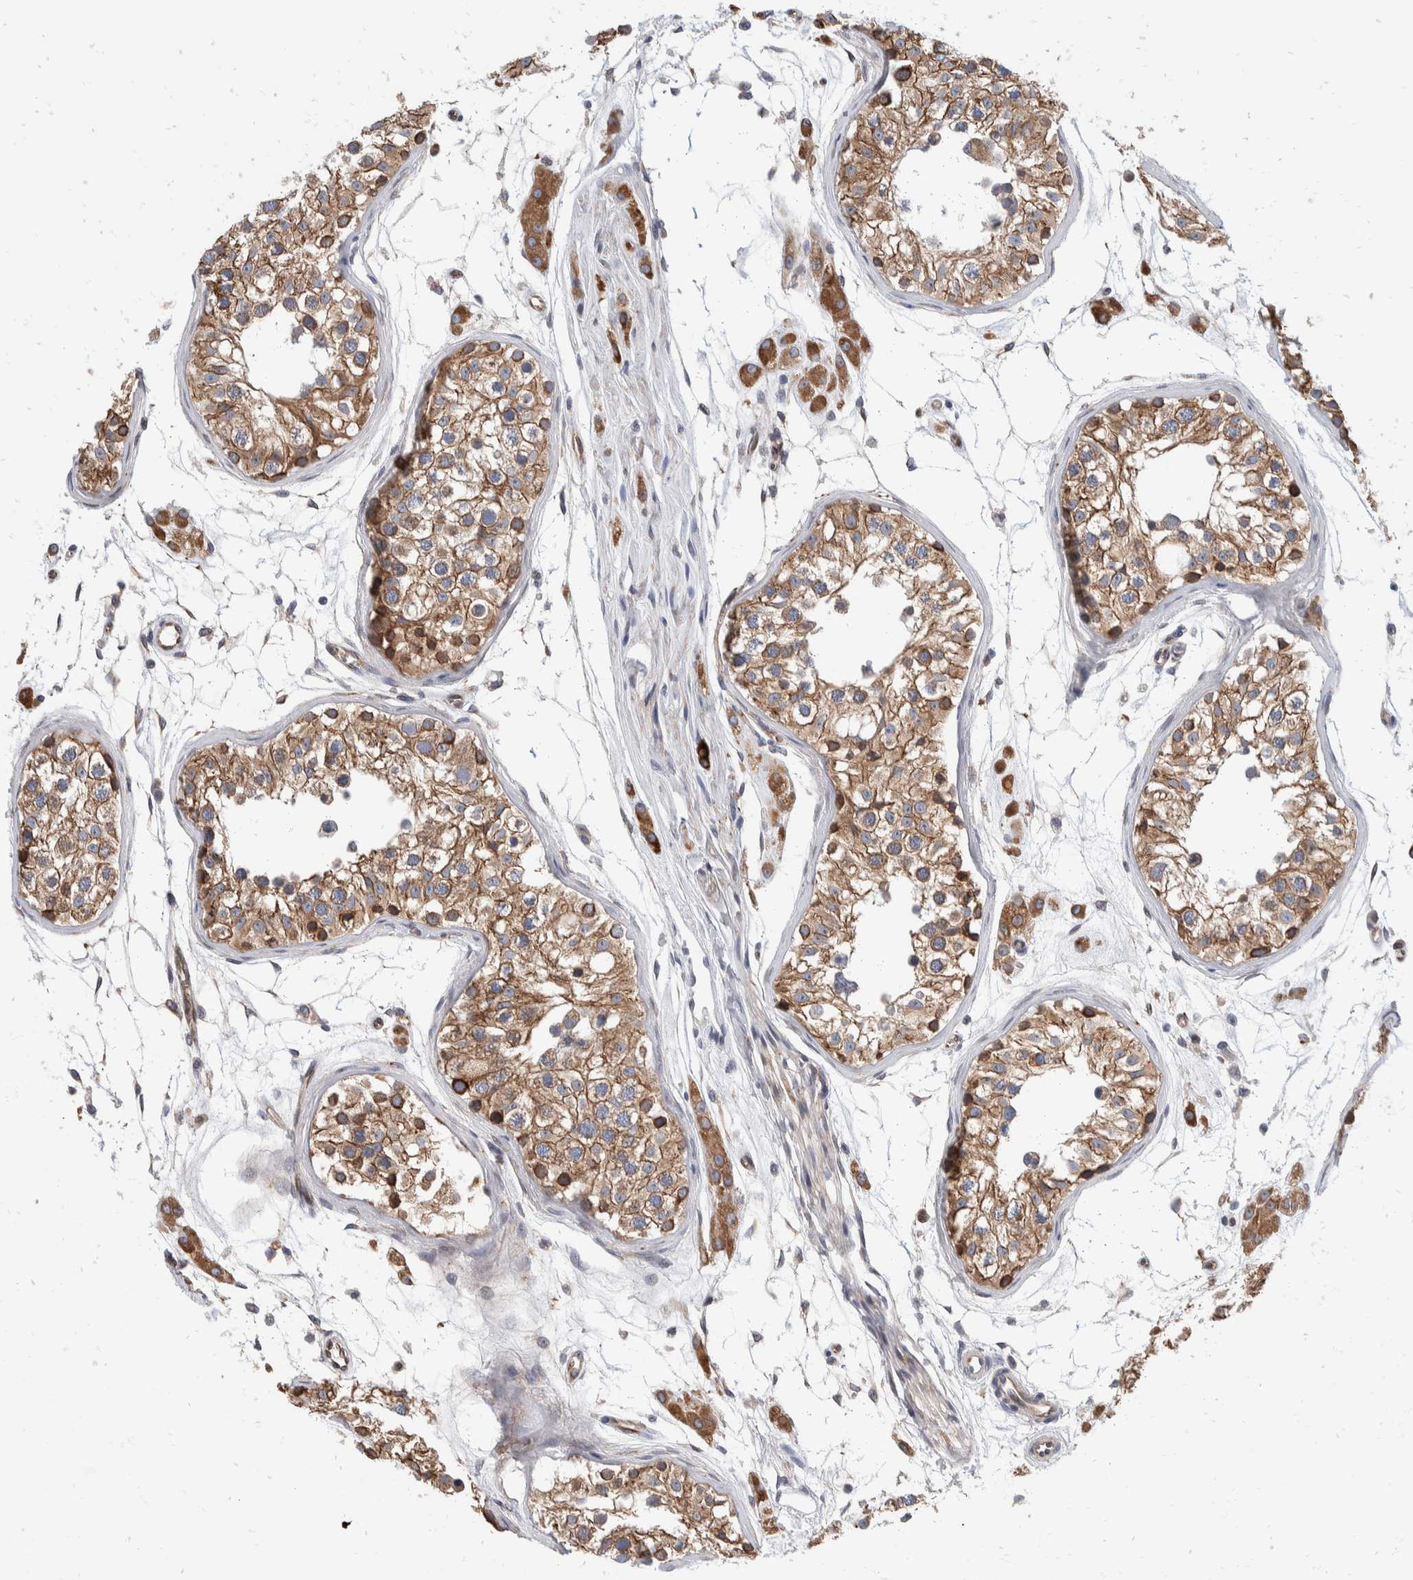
{"staining": {"intensity": "moderate", "quantity": ">75%", "location": "cytoplasmic/membranous"}, "tissue": "testis", "cell_type": "Cells in seminiferous ducts", "image_type": "normal", "snomed": [{"axis": "morphology", "description": "Normal tissue, NOS"}, {"axis": "morphology", "description": "Adenocarcinoma, metastatic, NOS"}, {"axis": "topography", "description": "Testis"}], "caption": "Testis stained with DAB immunohistochemistry (IHC) exhibits medium levels of moderate cytoplasmic/membranous positivity in about >75% of cells in seminiferous ducts.", "gene": "TMEM245", "patient": {"sex": "male", "age": 26}}